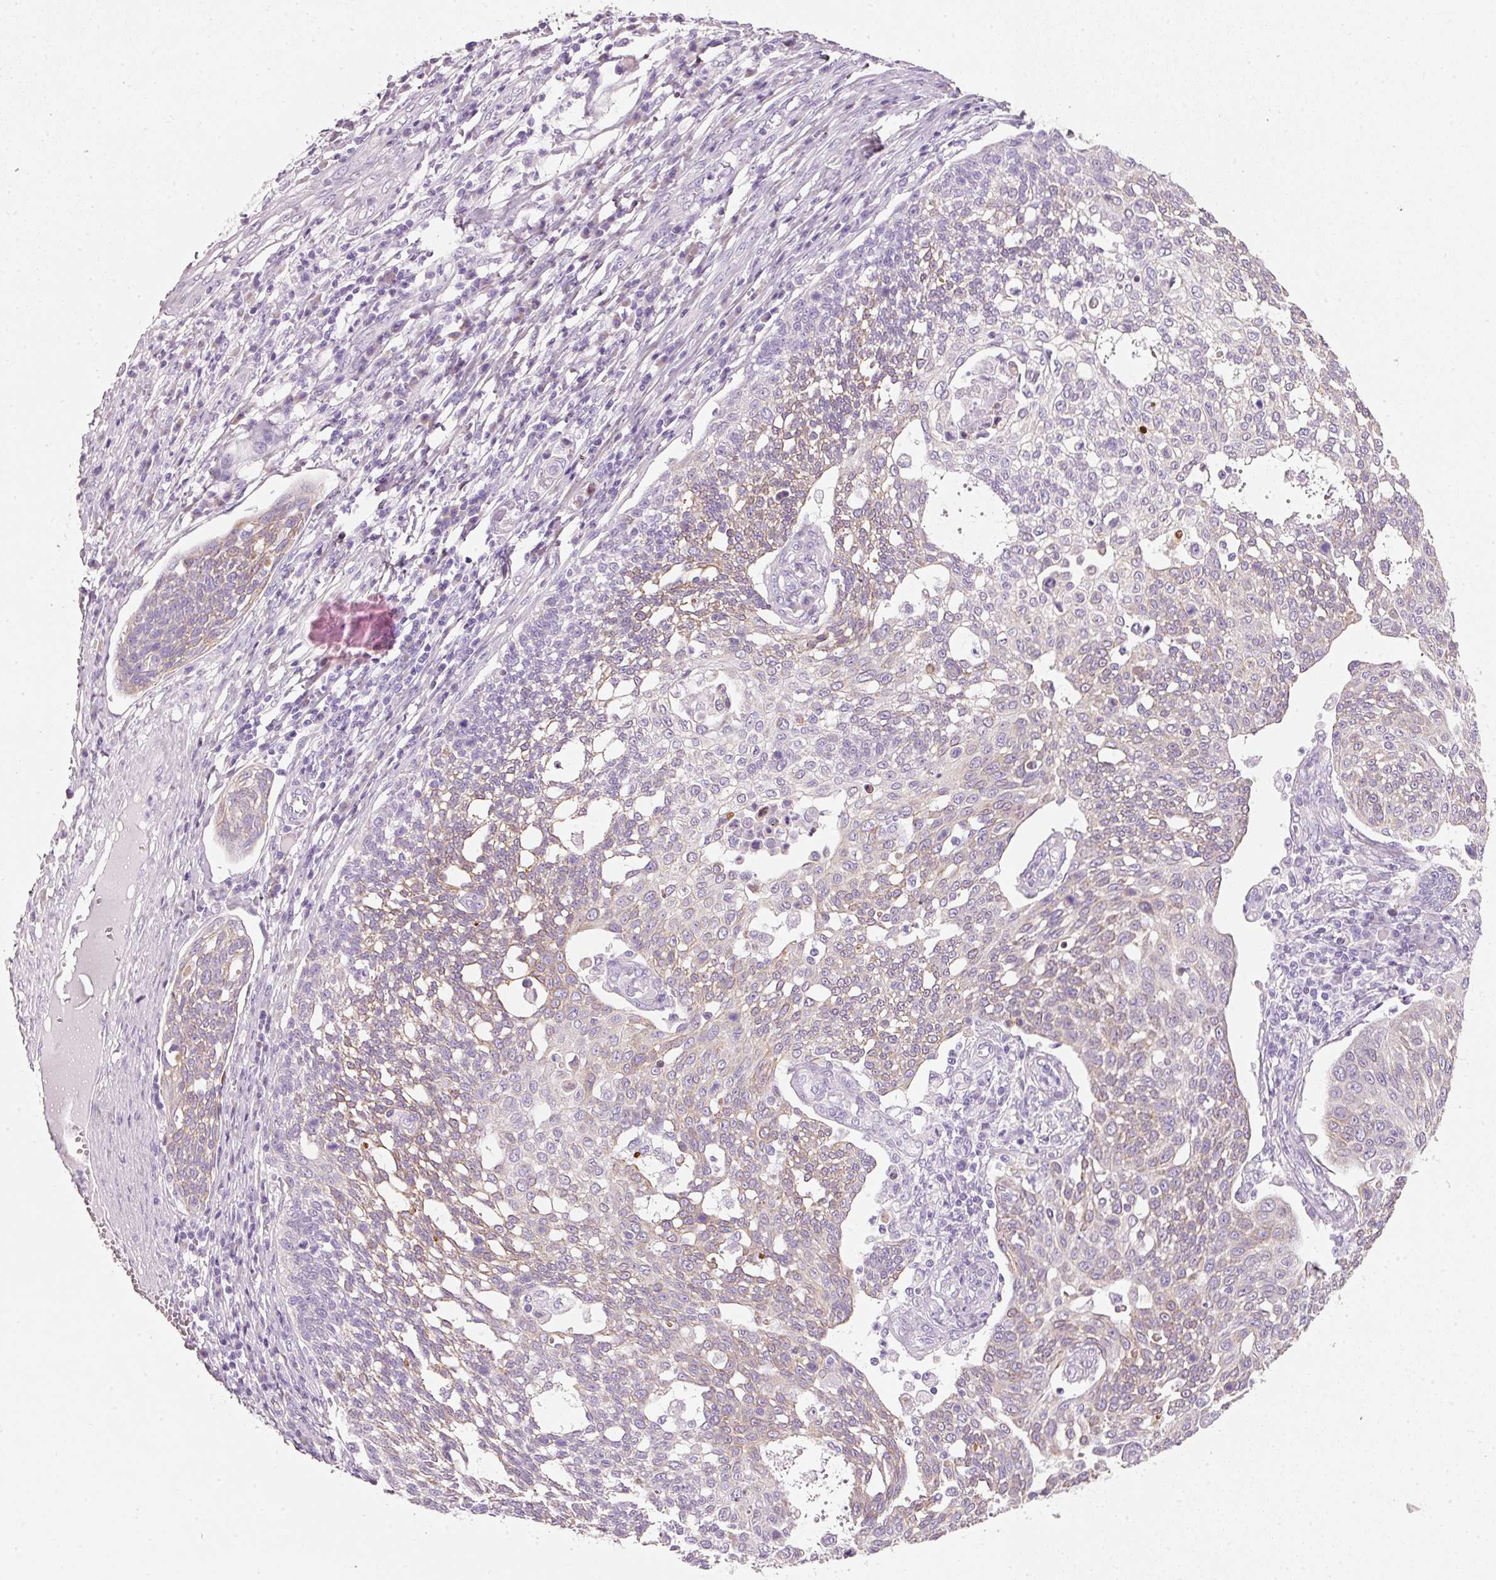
{"staining": {"intensity": "weak", "quantity": "25%-75%", "location": "cytoplasmic/membranous"}, "tissue": "cervical cancer", "cell_type": "Tumor cells", "image_type": "cancer", "snomed": [{"axis": "morphology", "description": "Squamous cell carcinoma, NOS"}, {"axis": "topography", "description": "Cervix"}], "caption": "Immunohistochemistry (DAB (3,3'-diaminobenzidine)) staining of human squamous cell carcinoma (cervical) demonstrates weak cytoplasmic/membranous protein positivity in about 25%-75% of tumor cells. (brown staining indicates protein expression, while blue staining denotes nuclei).", "gene": "PDXDC1", "patient": {"sex": "female", "age": 34}}